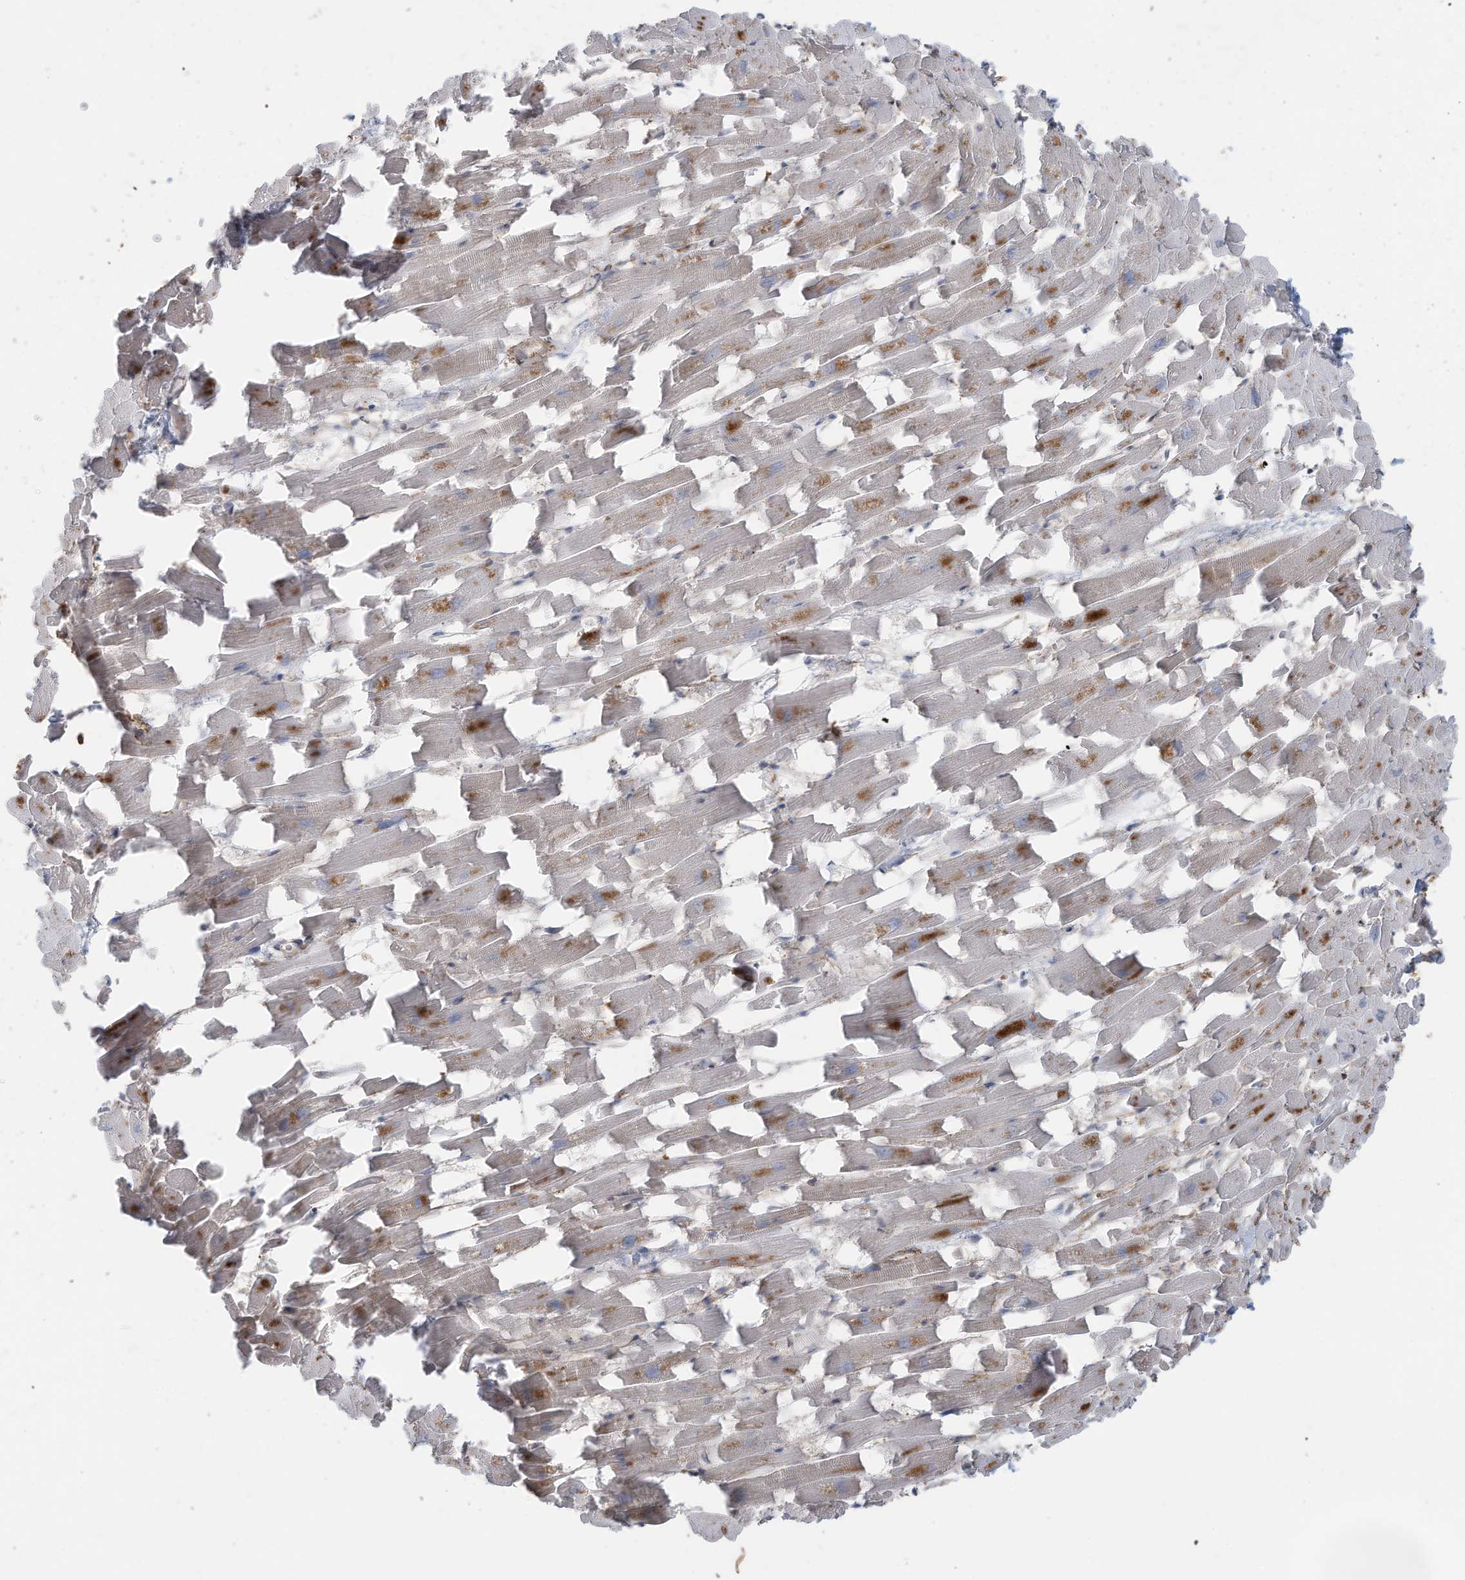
{"staining": {"intensity": "moderate", "quantity": "<25%", "location": "cytoplasmic/membranous"}, "tissue": "heart muscle", "cell_type": "Cardiomyocytes", "image_type": "normal", "snomed": [{"axis": "morphology", "description": "Normal tissue, NOS"}, {"axis": "topography", "description": "Heart"}], "caption": "Protein staining of benign heart muscle shows moderate cytoplasmic/membranous positivity in about <25% of cardiomyocytes.", "gene": "SLC17A7", "patient": {"sex": "female", "age": 64}}